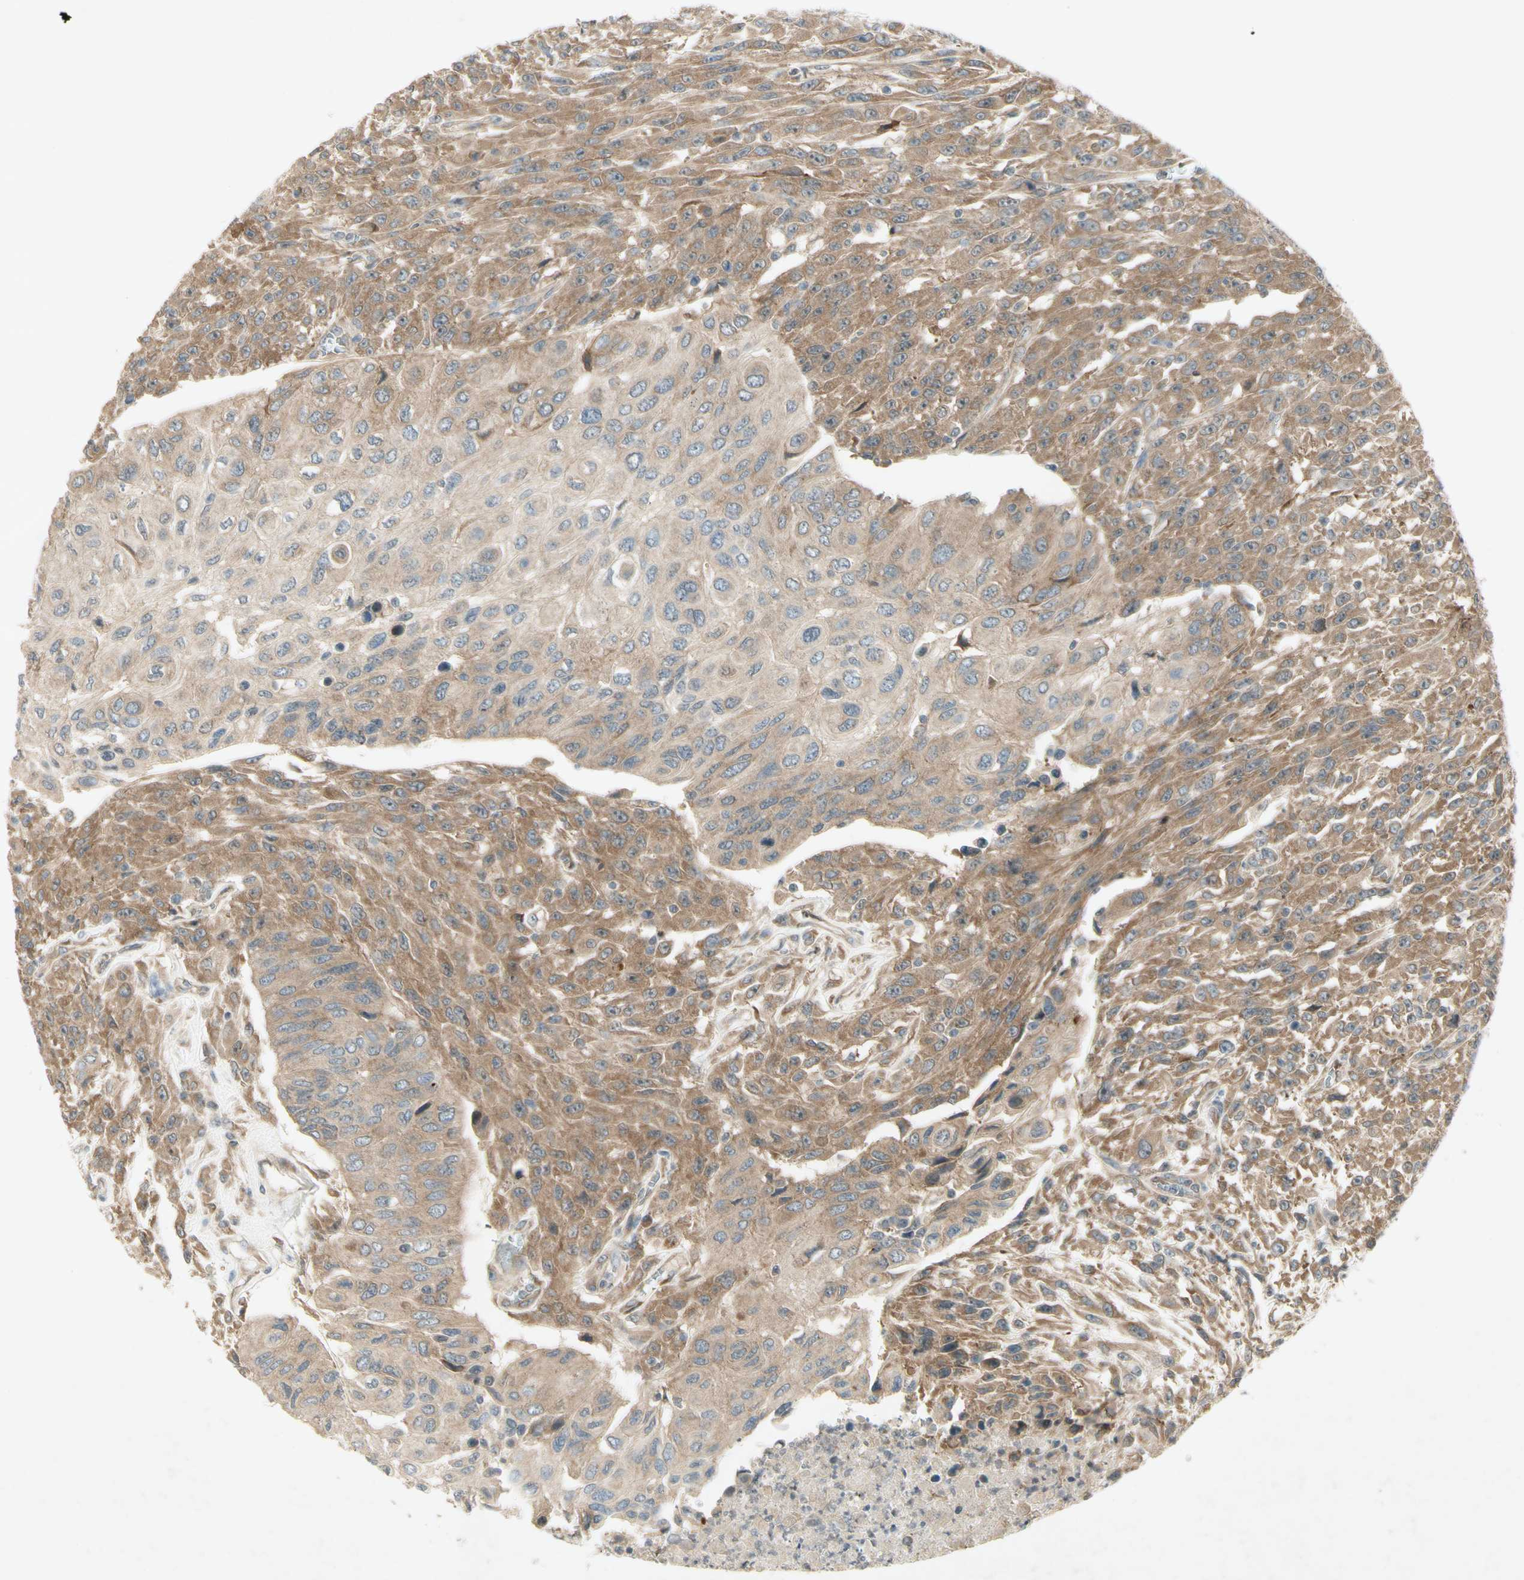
{"staining": {"intensity": "moderate", "quantity": "25%-75%", "location": "cytoplasmic/membranous"}, "tissue": "urothelial cancer", "cell_type": "Tumor cells", "image_type": "cancer", "snomed": [{"axis": "morphology", "description": "Urothelial carcinoma, High grade"}, {"axis": "topography", "description": "Urinary bladder"}], "caption": "Immunohistochemical staining of human urothelial cancer shows moderate cytoplasmic/membranous protein positivity in approximately 25%-75% of tumor cells.", "gene": "ETF1", "patient": {"sex": "male", "age": 66}}